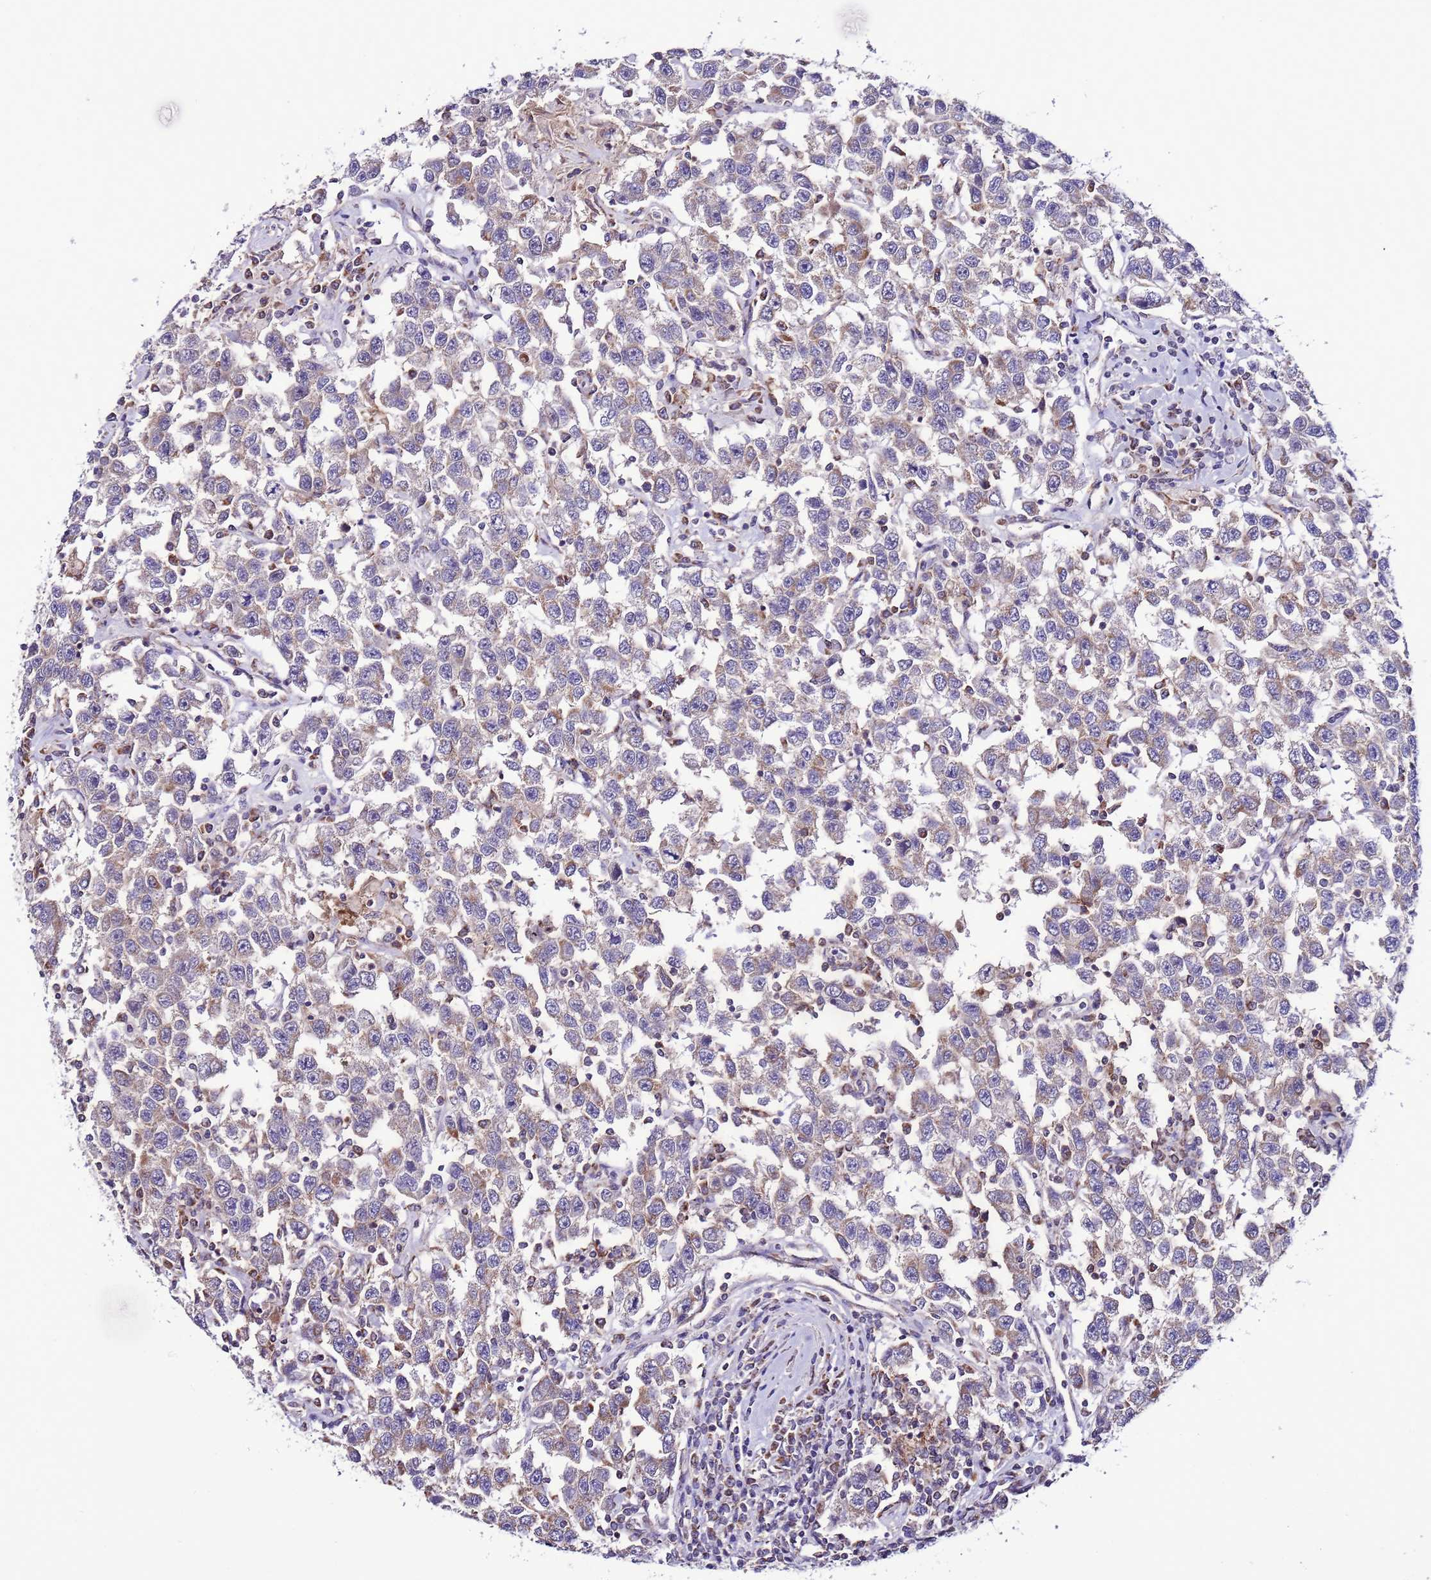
{"staining": {"intensity": "weak", "quantity": "25%-75%", "location": "cytoplasmic/membranous"}, "tissue": "testis cancer", "cell_type": "Tumor cells", "image_type": "cancer", "snomed": [{"axis": "morphology", "description": "Seminoma, NOS"}, {"axis": "topography", "description": "Testis"}], "caption": "Testis cancer tissue demonstrates weak cytoplasmic/membranous positivity in about 25%-75% of tumor cells, visualized by immunohistochemistry. The protein of interest is shown in brown color, while the nuclei are stained blue.", "gene": "UEVLD", "patient": {"sex": "male", "age": 41}}